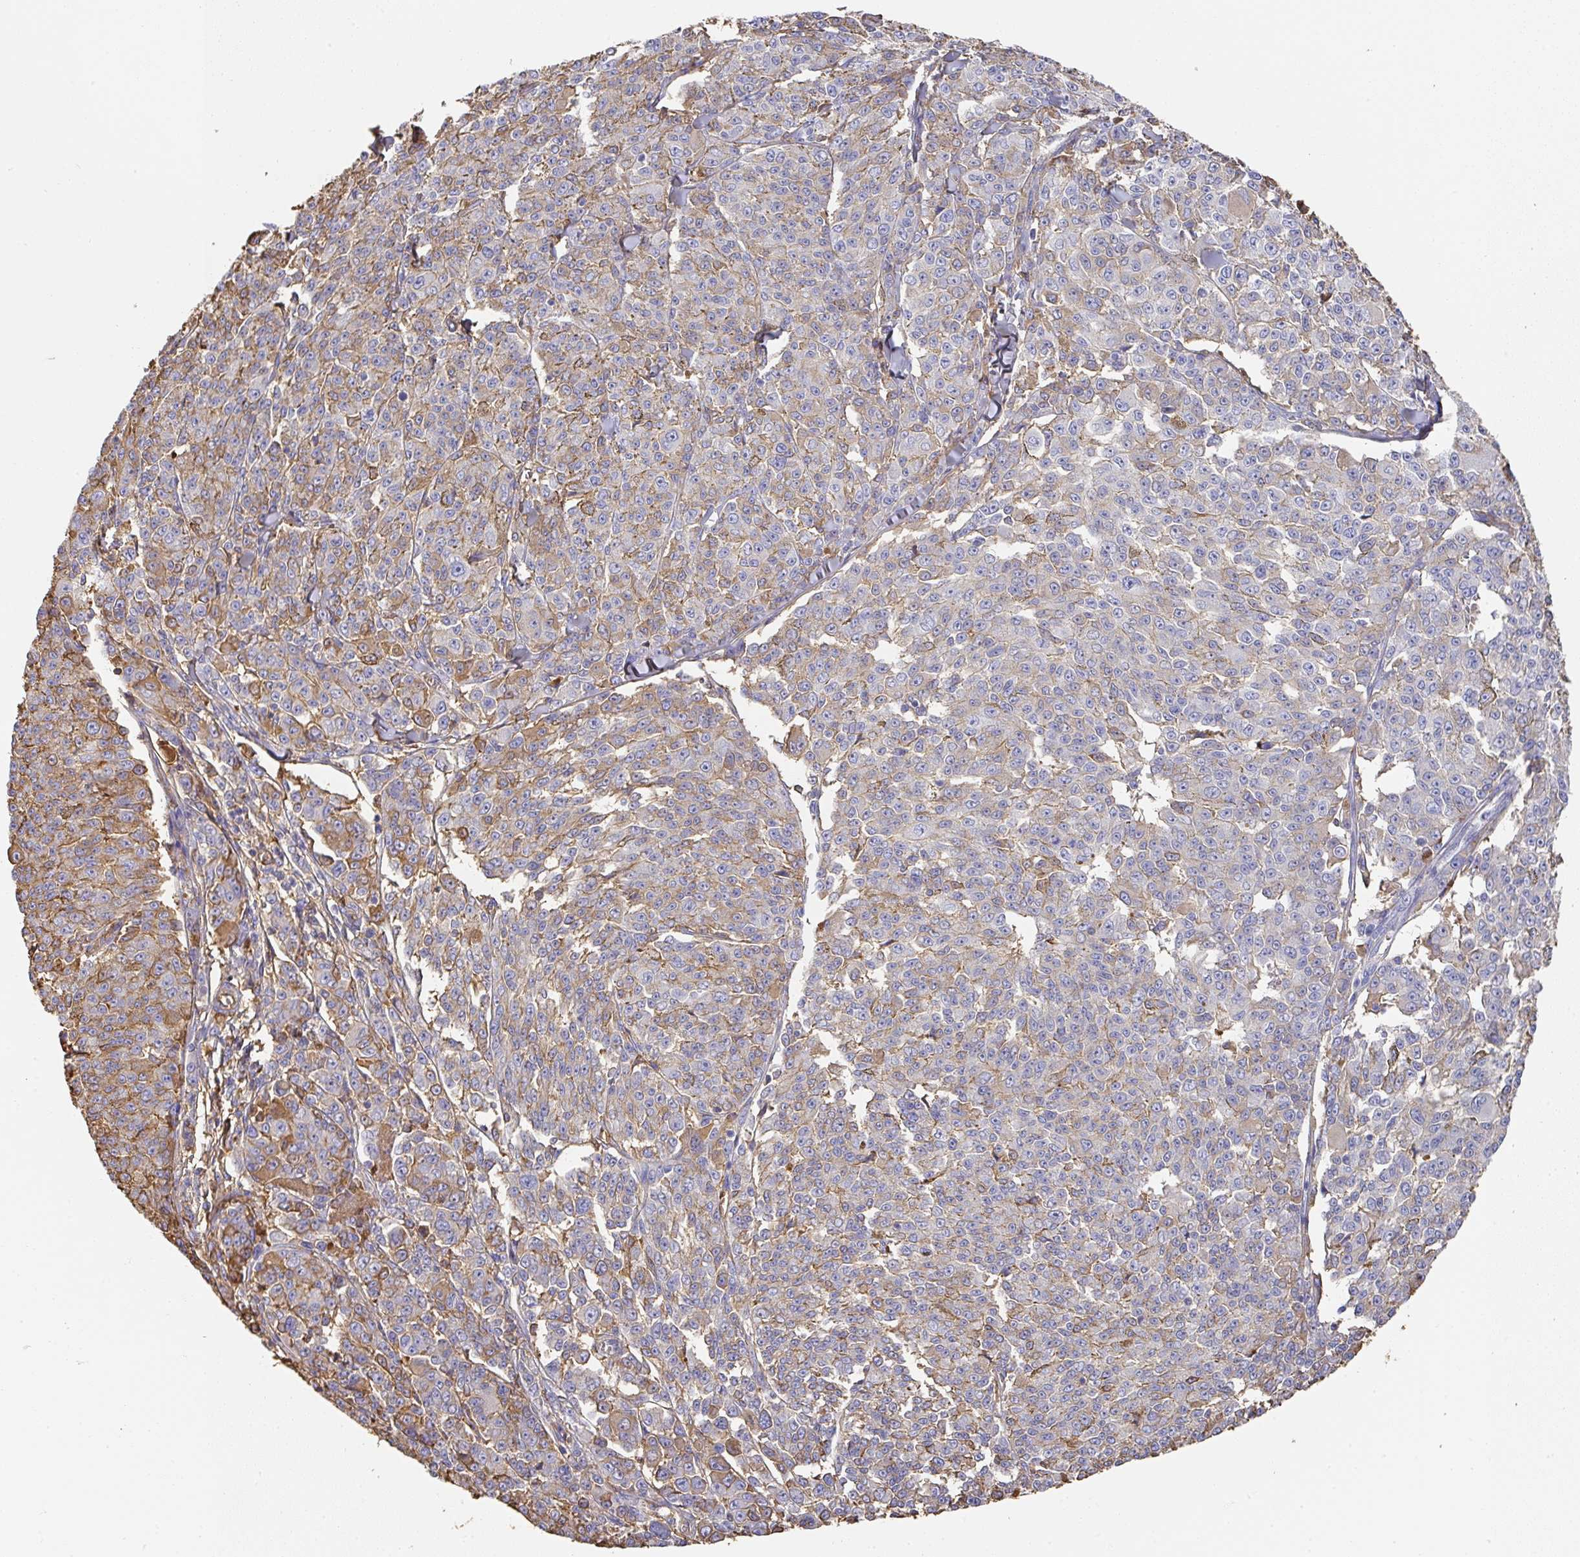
{"staining": {"intensity": "moderate", "quantity": "<25%", "location": "cytoplasmic/membranous"}, "tissue": "melanoma", "cell_type": "Tumor cells", "image_type": "cancer", "snomed": [{"axis": "morphology", "description": "Malignant melanoma, NOS"}, {"axis": "topography", "description": "Skin"}], "caption": "Malignant melanoma stained for a protein (brown) exhibits moderate cytoplasmic/membranous positive positivity in about <25% of tumor cells.", "gene": "ALB", "patient": {"sex": "female", "age": 52}}